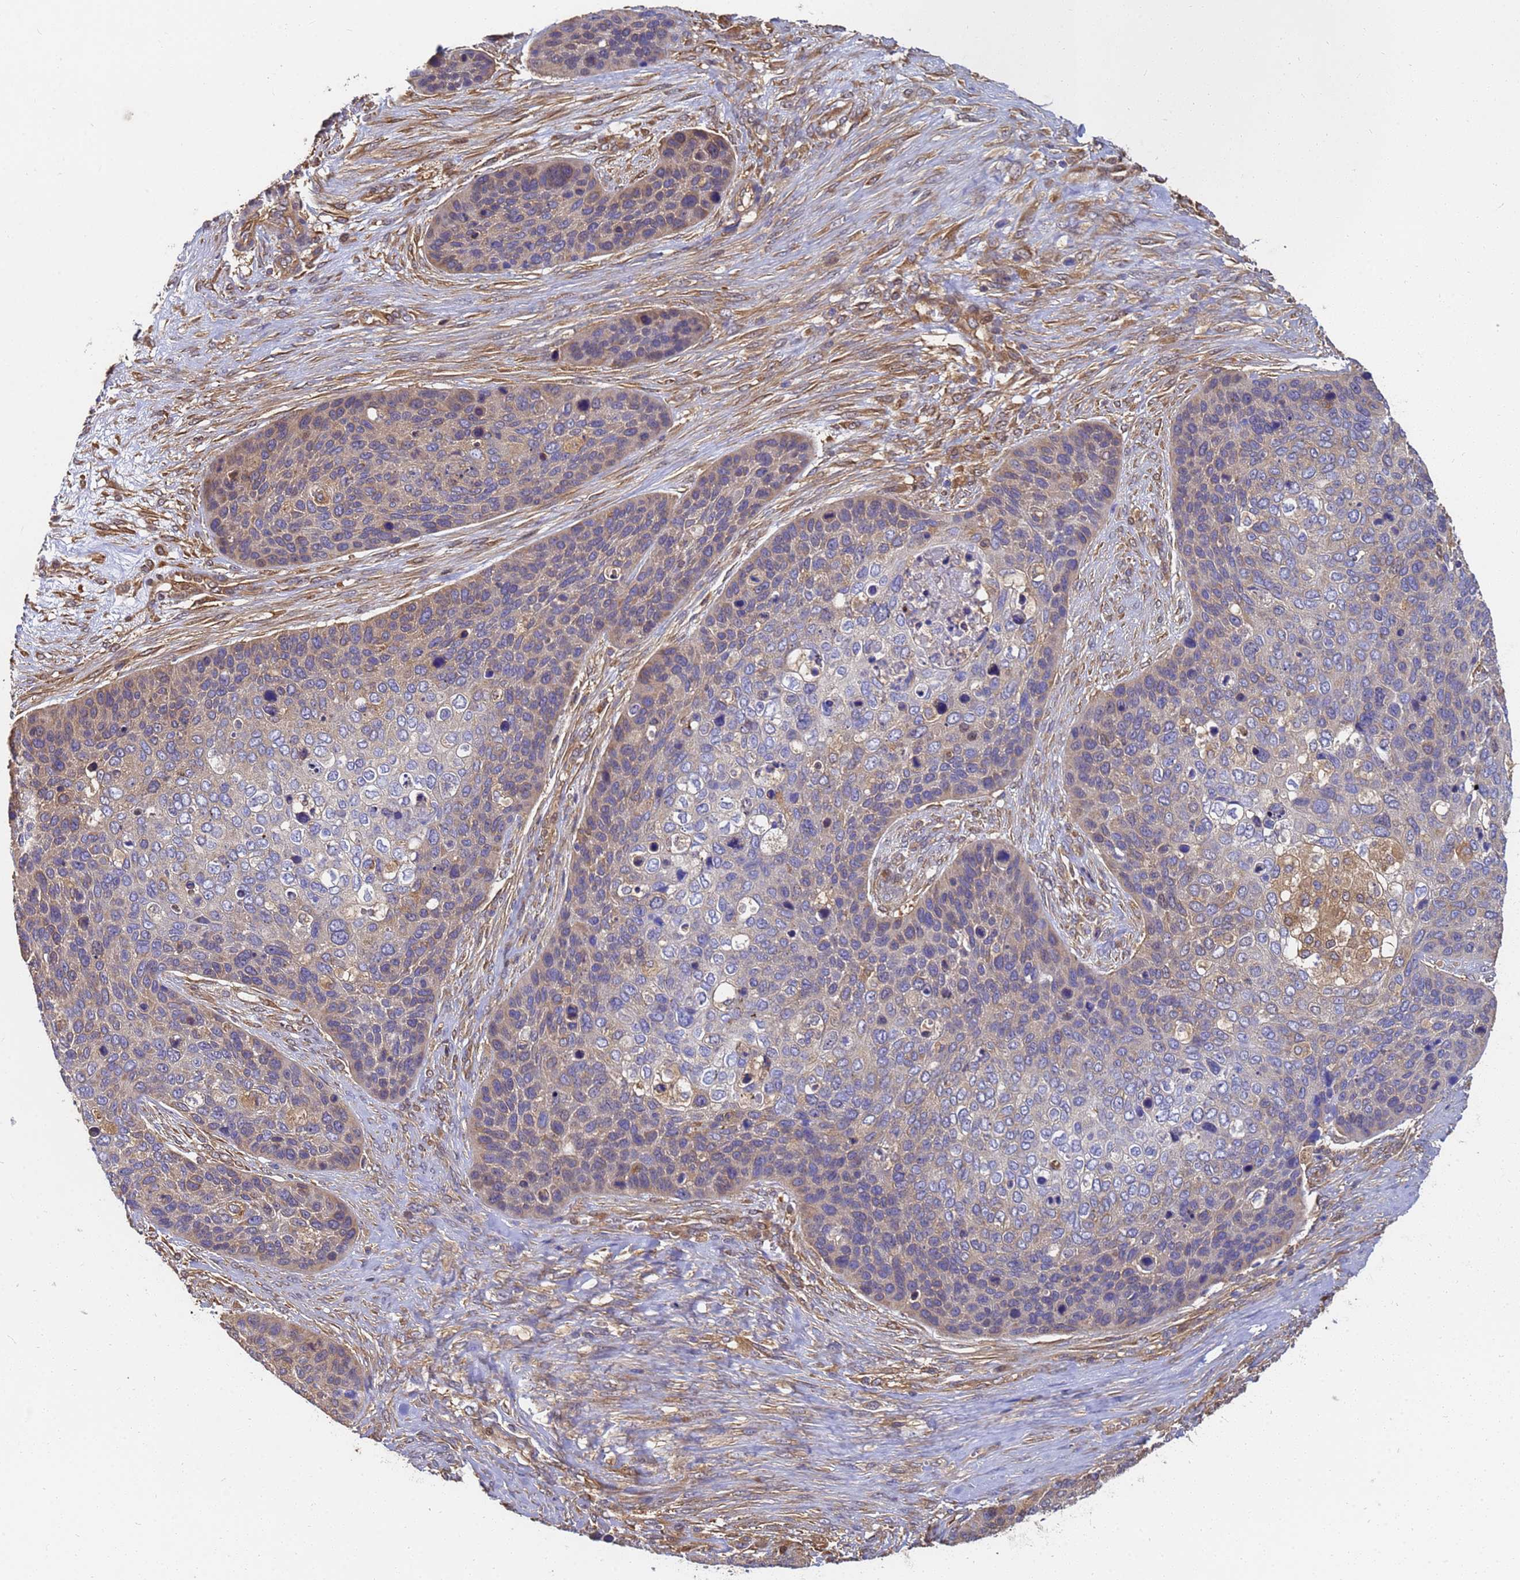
{"staining": {"intensity": "weak", "quantity": "25%-75%", "location": "cytoplasmic/membranous"}, "tissue": "skin cancer", "cell_type": "Tumor cells", "image_type": "cancer", "snomed": [{"axis": "morphology", "description": "Basal cell carcinoma"}, {"axis": "topography", "description": "Skin"}], "caption": "High-power microscopy captured an immunohistochemistry micrograph of skin cancer (basal cell carcinoma), revealing weak cytoplasmic/membranous positivity in about 25%-75% of tumor cells. (Stains: DAB (3,3'-diaminobenzidine) in brown, nuclei in blue, Microscopy: brightfield microscopy at high magnification).", "gene": "NME1-NME2", "patient": {"sex": "female", "age": 74}}